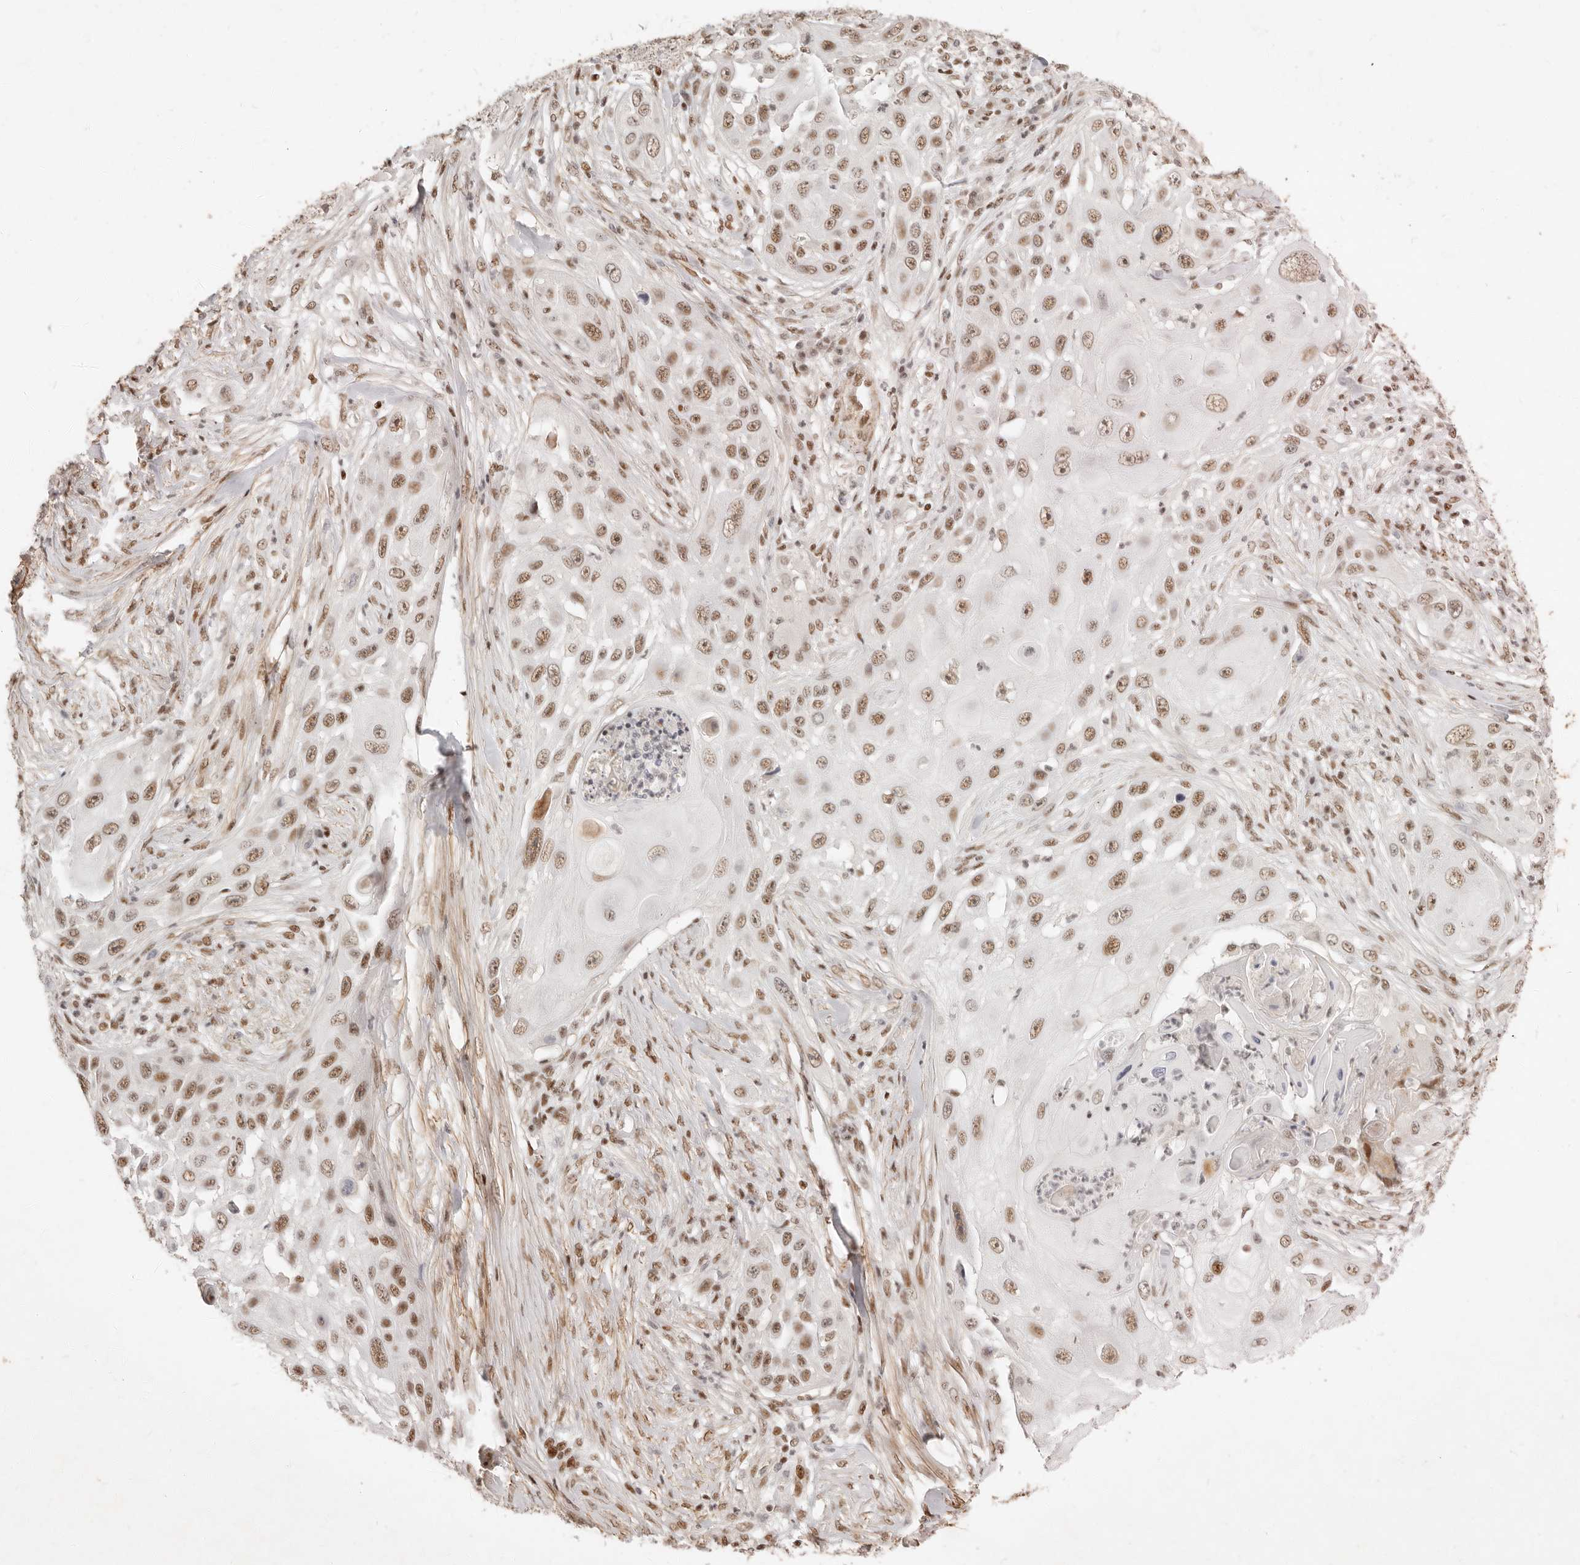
{"staining": {"intensity": "moderate", "quantity": ">75%", "location": "nuclear"}, "tissue": "skin cancer", "cell_type": "Tumor cells", "image_type": "cancer", "snomed": [{"axis": "morphology", "description": "Squamous cell carcinoma, NOS"}, {"axis": "topography", "description": "Skin"}], "caption": "A medium amount of moderate nuclear positivity is present in approximately >75% of tumor cells in skin cancer (squamous cell carcinoma) tissue. (DAB = brown stain, brightfield microscopy at high magnification).", "gene": "GABPA", "patient": {"sex": "female", "age": 44}}